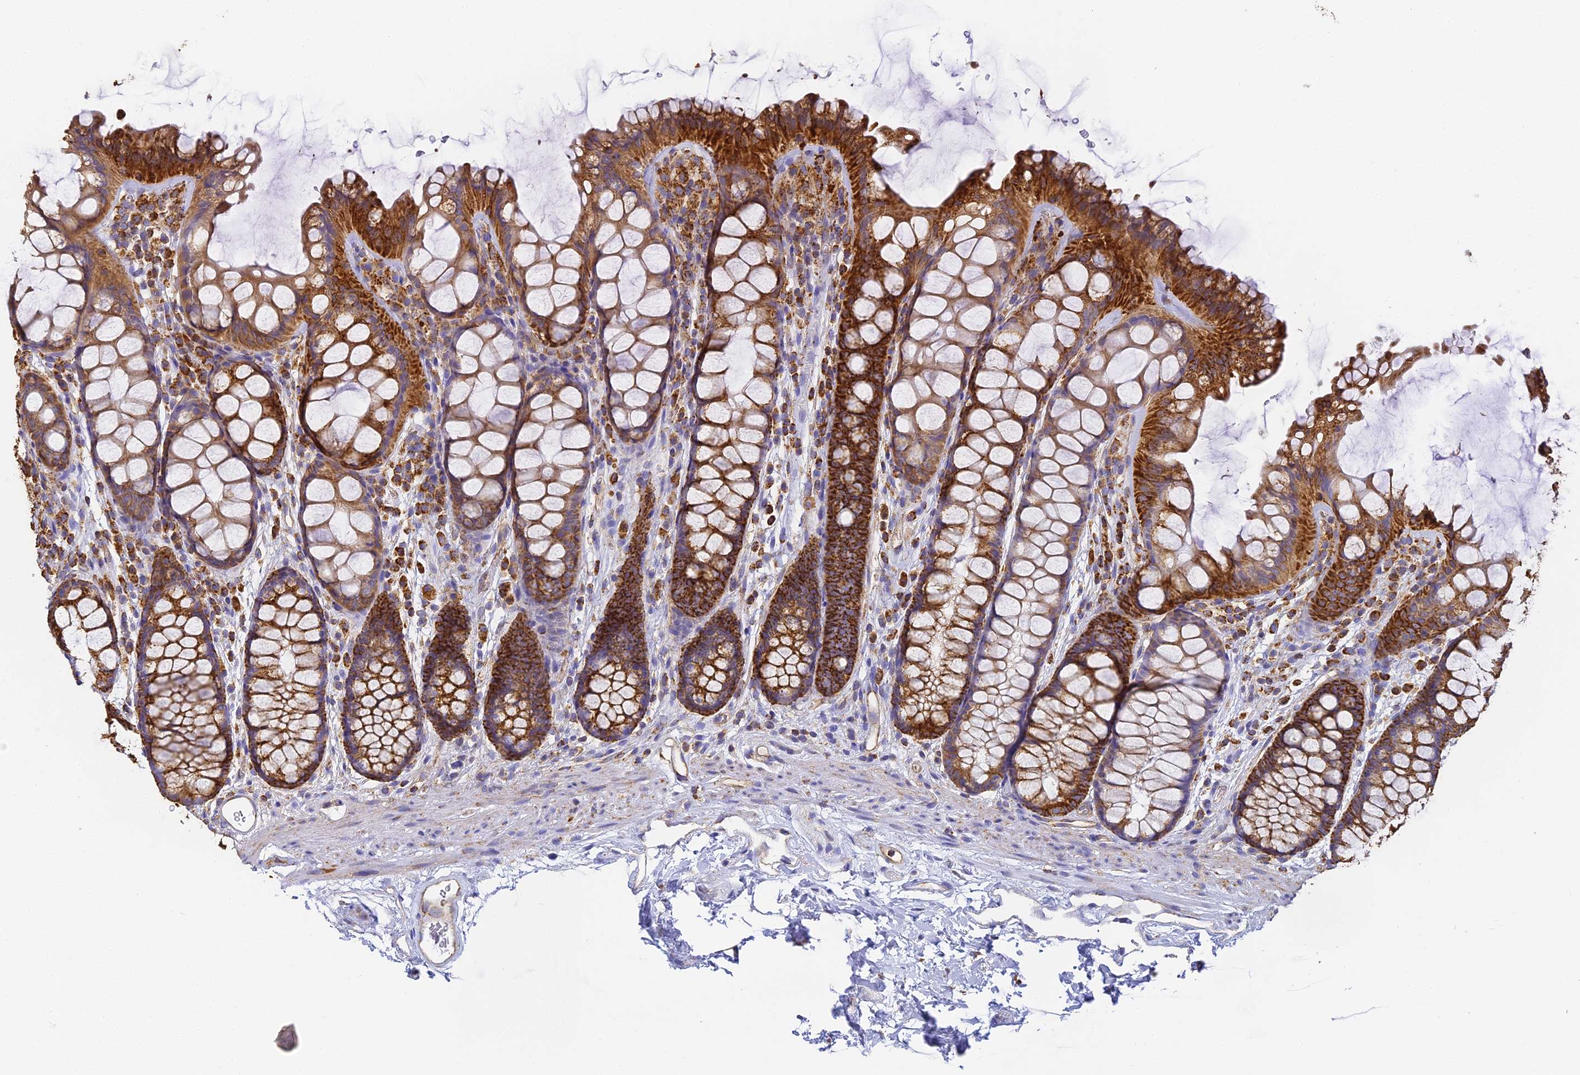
{"staining": {"intensity": "strong", "quantity": ">75%", "location": "cytoplasmic/membranous"}, "tissue": "colon", "cell_type": "Endothelial cells", "image_type": "normal", "snomed": [{"axis": "morphology", "description": "Normal tissue, NOS"}, {"axis": "topography", "description": "Colon"}], "caption": "IHC histopathology image of unremarkable colon: human colon stained using immunohistochemistry (IHC) reveals high levels of strong protein expression localized specifically in the cytoplasmic/membranous of endothelial cells, appearing as a cytoplasmic/membranous brown color.", "gene": "COX6C", "patient": {"sex": "female", "age": 82}}